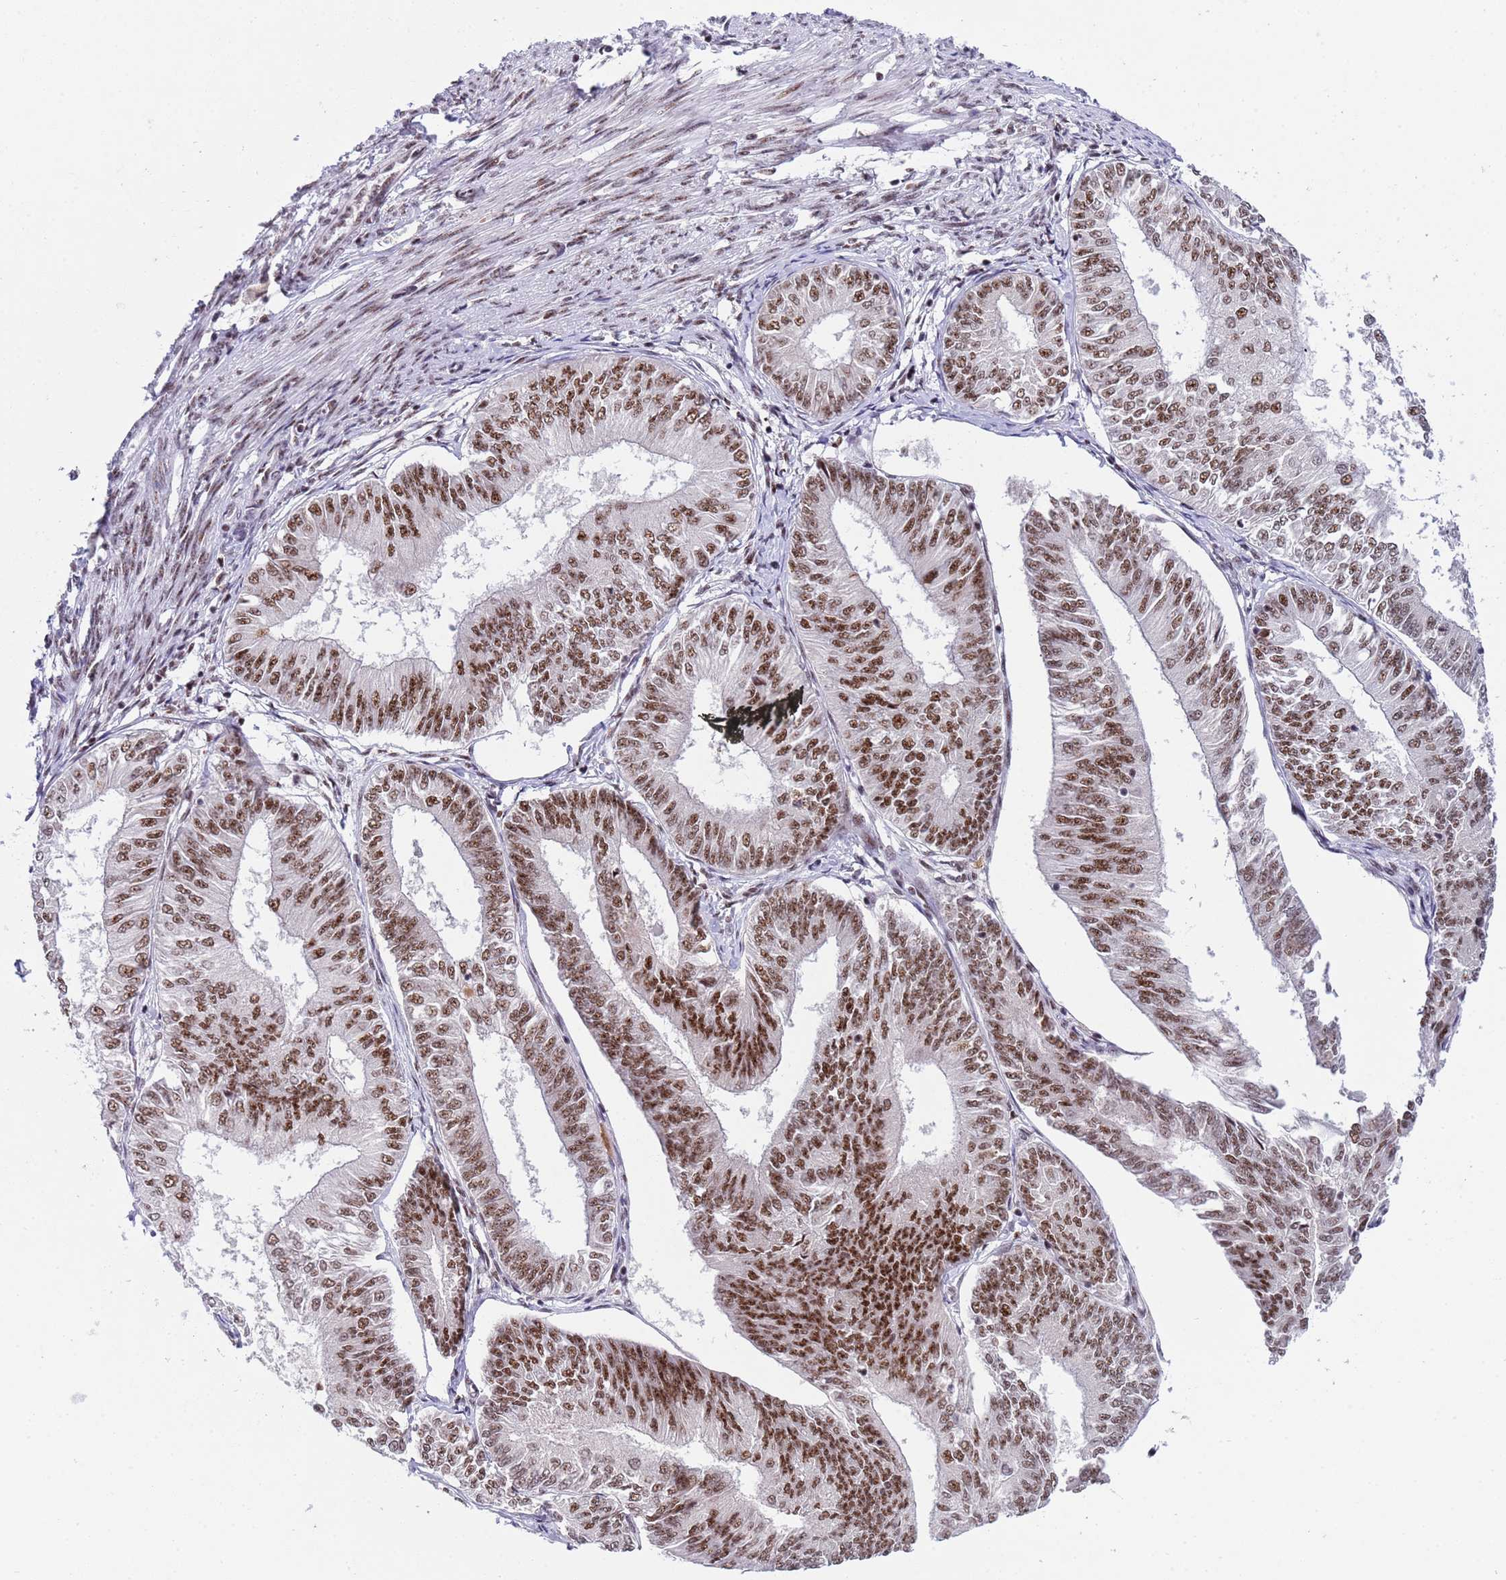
{"staining": {"intensity": "moderate", "quantity": ">75%", "location": "nuclear"}, "tissue": "endometrial cancer", "cell_type": "Tumor cells", "image_type": "cancer", "snomed": [{"axis": "morphology", "description": "Adenocarcinoma, NOS"}, {"axis": "topography", "description": "Endometrium"}], "caption": "Immunohistochemical staining of endometrial cancer displays medium levels of moderate nuclear protein positivity in about >75% of tumor cells. The protein of interest is stained brown, and the nuclei are stained in blue (DAB IHC with brightfield microscopy, high magnification).", "gene": "THOC2", "patient": {"sex": "female", "age": 58}}